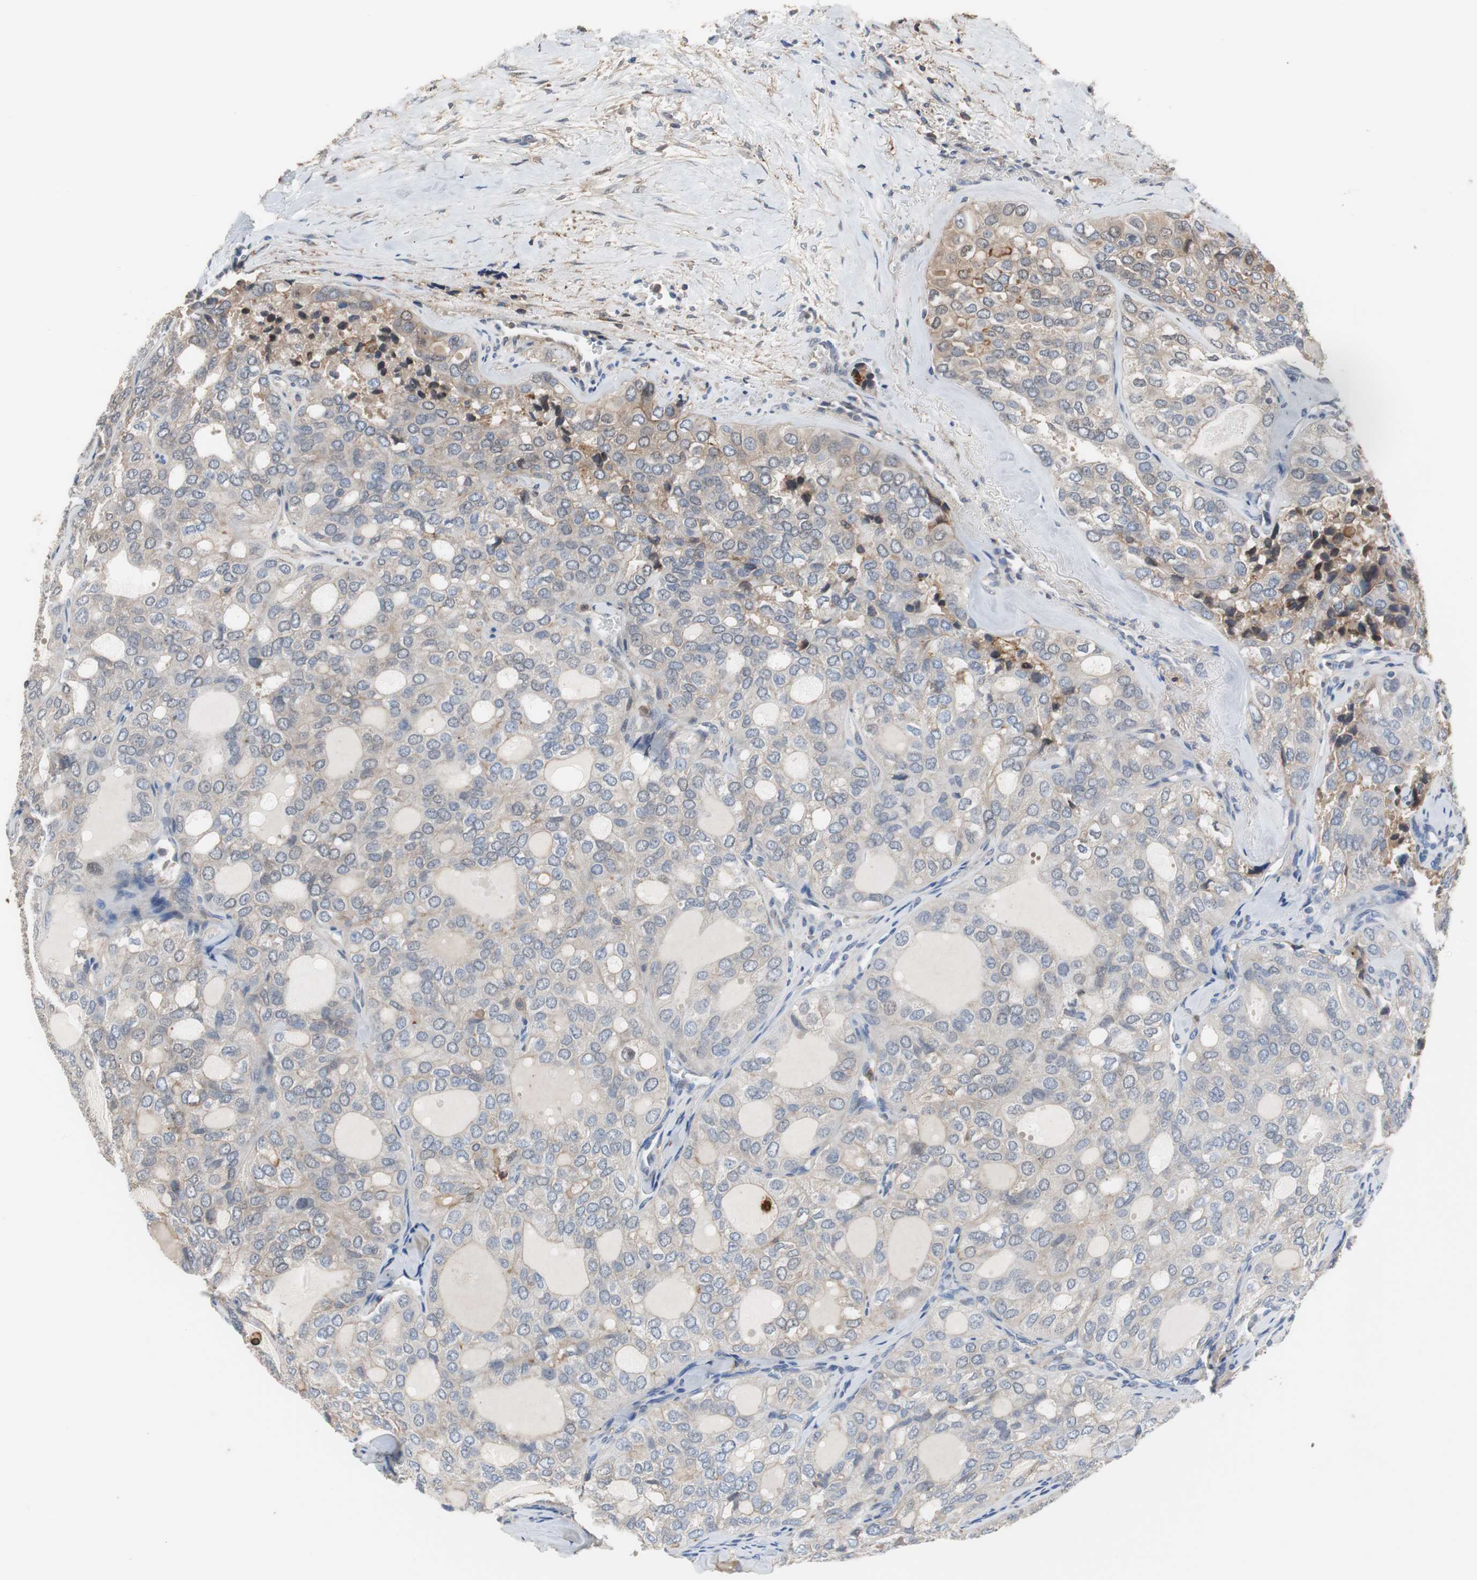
{"staining": {"intensity": "weak", "quantity": "<25%", "location": "cytoplasmic/membranous"}, "tissue": "thyroid cancer", "cell_type": "Tumor cells", "image_type": "cancer", "snomed": [{"axis": "morphology", "description": "Follicular adenoma carcinoma, NOS"}, {"axis": "topography", "description": "Thyroid gland"}], "caption": "High power microscopy photomicrograph of an immunohistochemistry (IHC) histopathology image of thyroid follicular adenoma carcinoma, revealing no significant expression in tumor cells.", "gene": "ANXA4", "patient": {"sex": "male", "age": 75}}